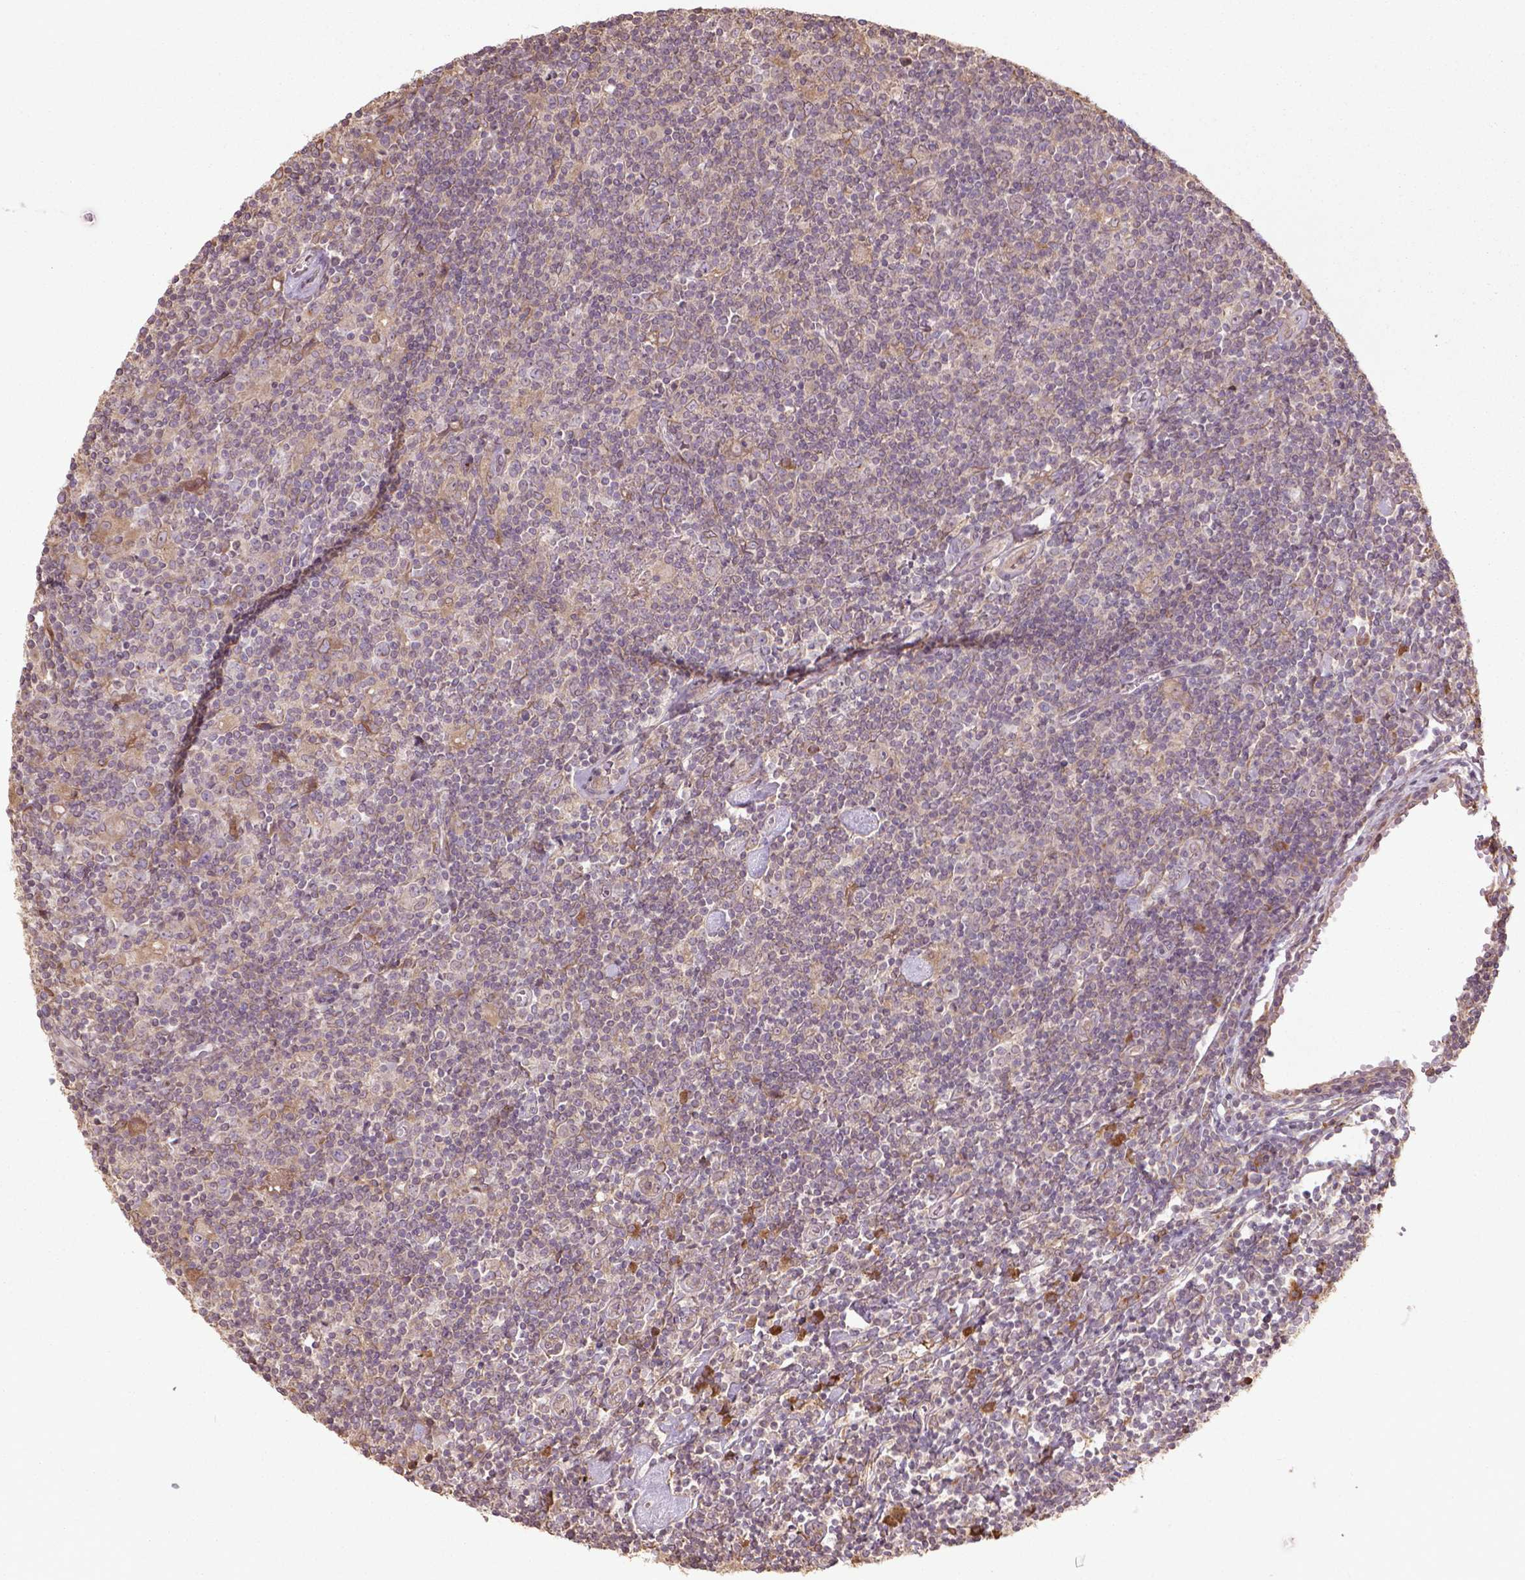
{"staining": {"intensity": "negative", "quantity": "none", "location": "none"}, "tissue": "lymphoma", "cell_type": "Tumor cells", "image_type": "cancer", "snomed": [{"axis": "morphology", "description": "Hodgkin's disease, NOS"}, {"axis": "topography", "description": "Lymph node"}], "caption": "Micrograph shows no significant protein expression in tumor cells of Hodgkin's disease.", "gene": "GAS1", "patient": {"sex": "male", "age": 40}}